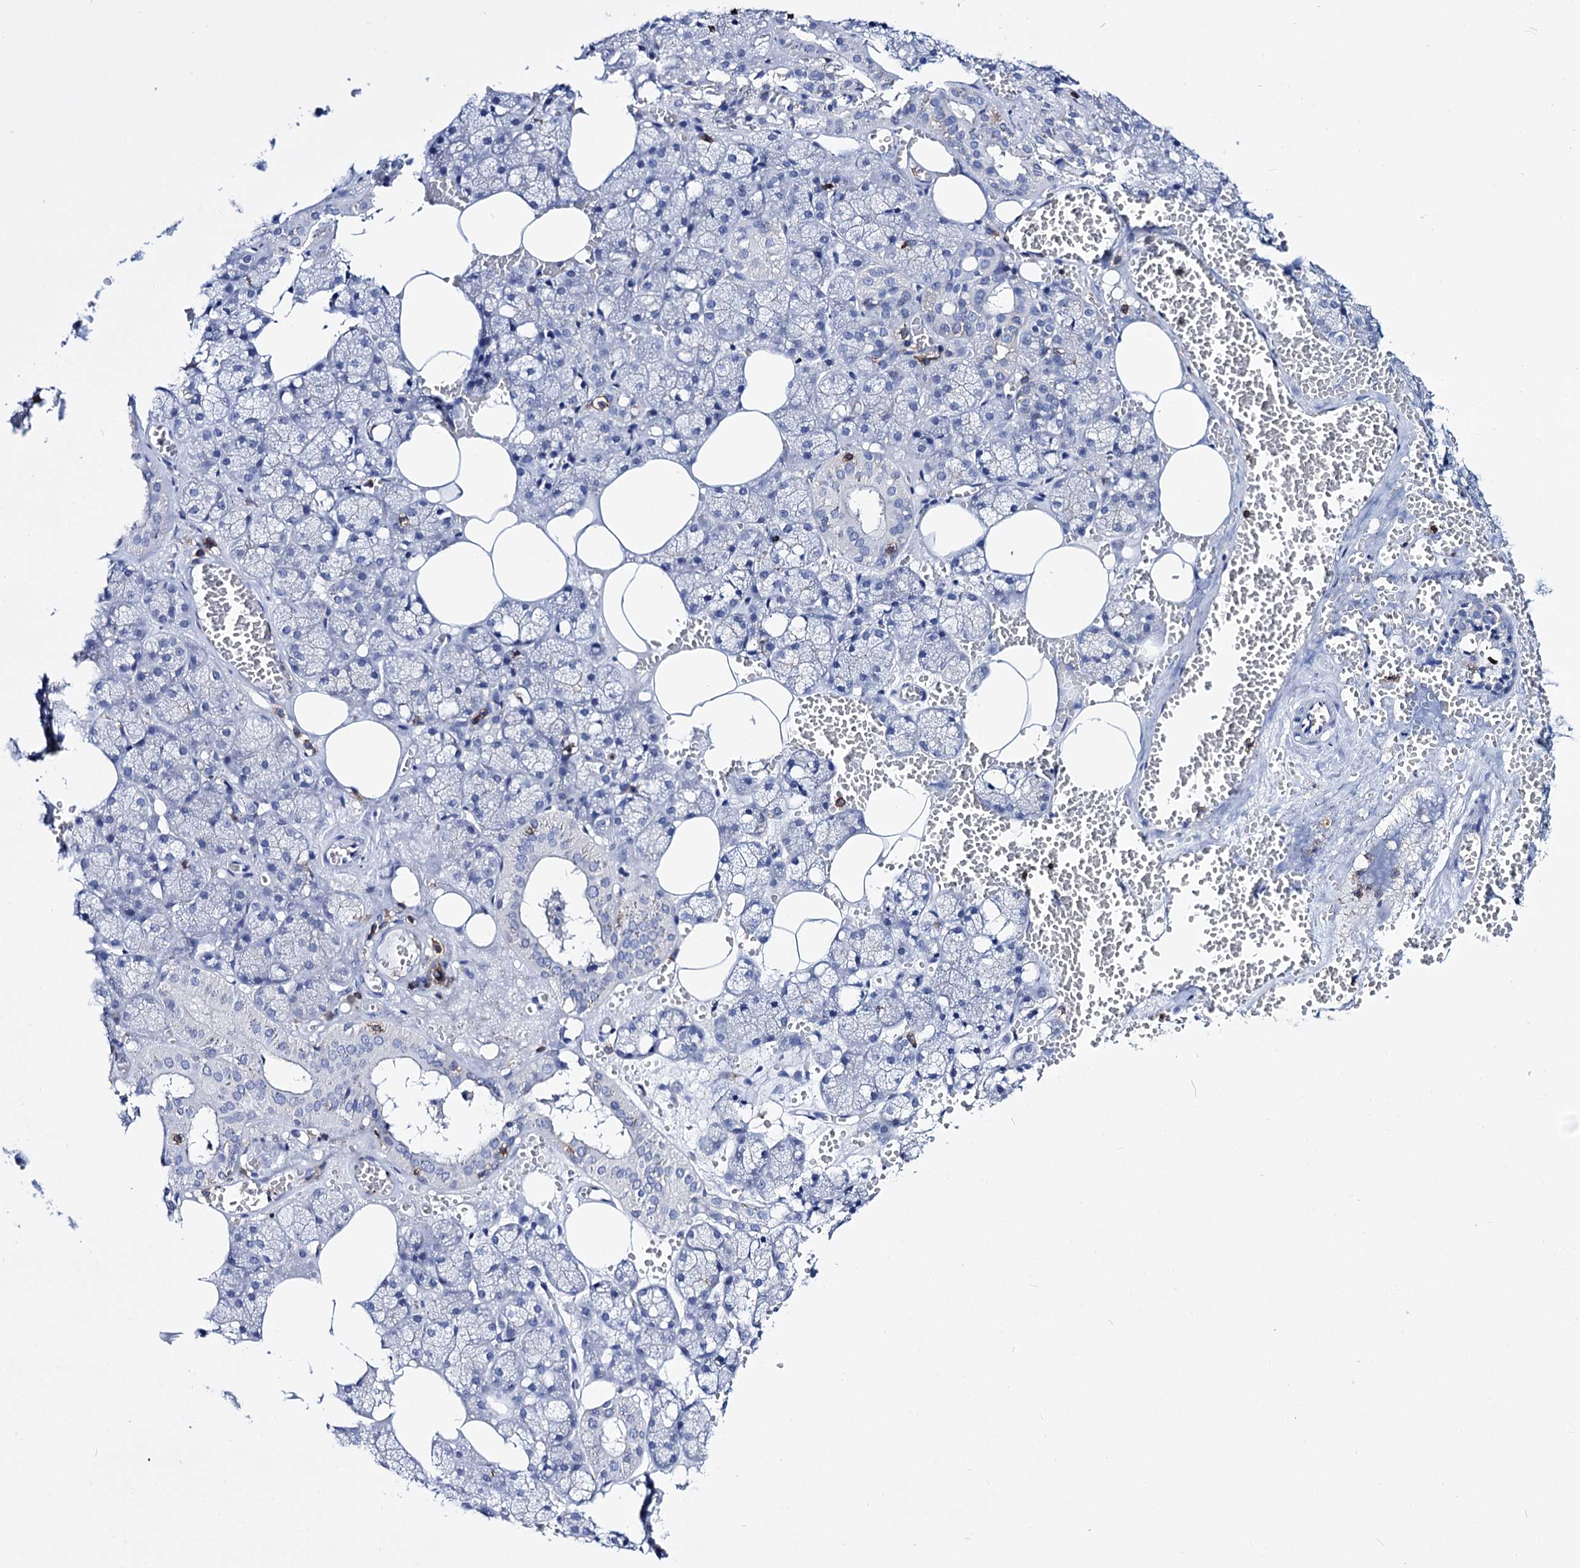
{"staining": {"intensity": "negative", "quantity": "none", "location": "none"}, "tissue": "salivary gland", "cell_type": "Glandular cells", "image_type": "normal", "snomed": [{"axis": "morphology", "description": "Normal tissue, NOS"}, {"axis": "topography", "description": "Salivary gland"}], "caption": "Glandular cells show no significant protein expression in normal salivary gland. (DAB (3,3'-diaminobenzidine) IHC, high magnification).", "gene": "DEF6", "patient": {"sex": "male", "age": 62}}